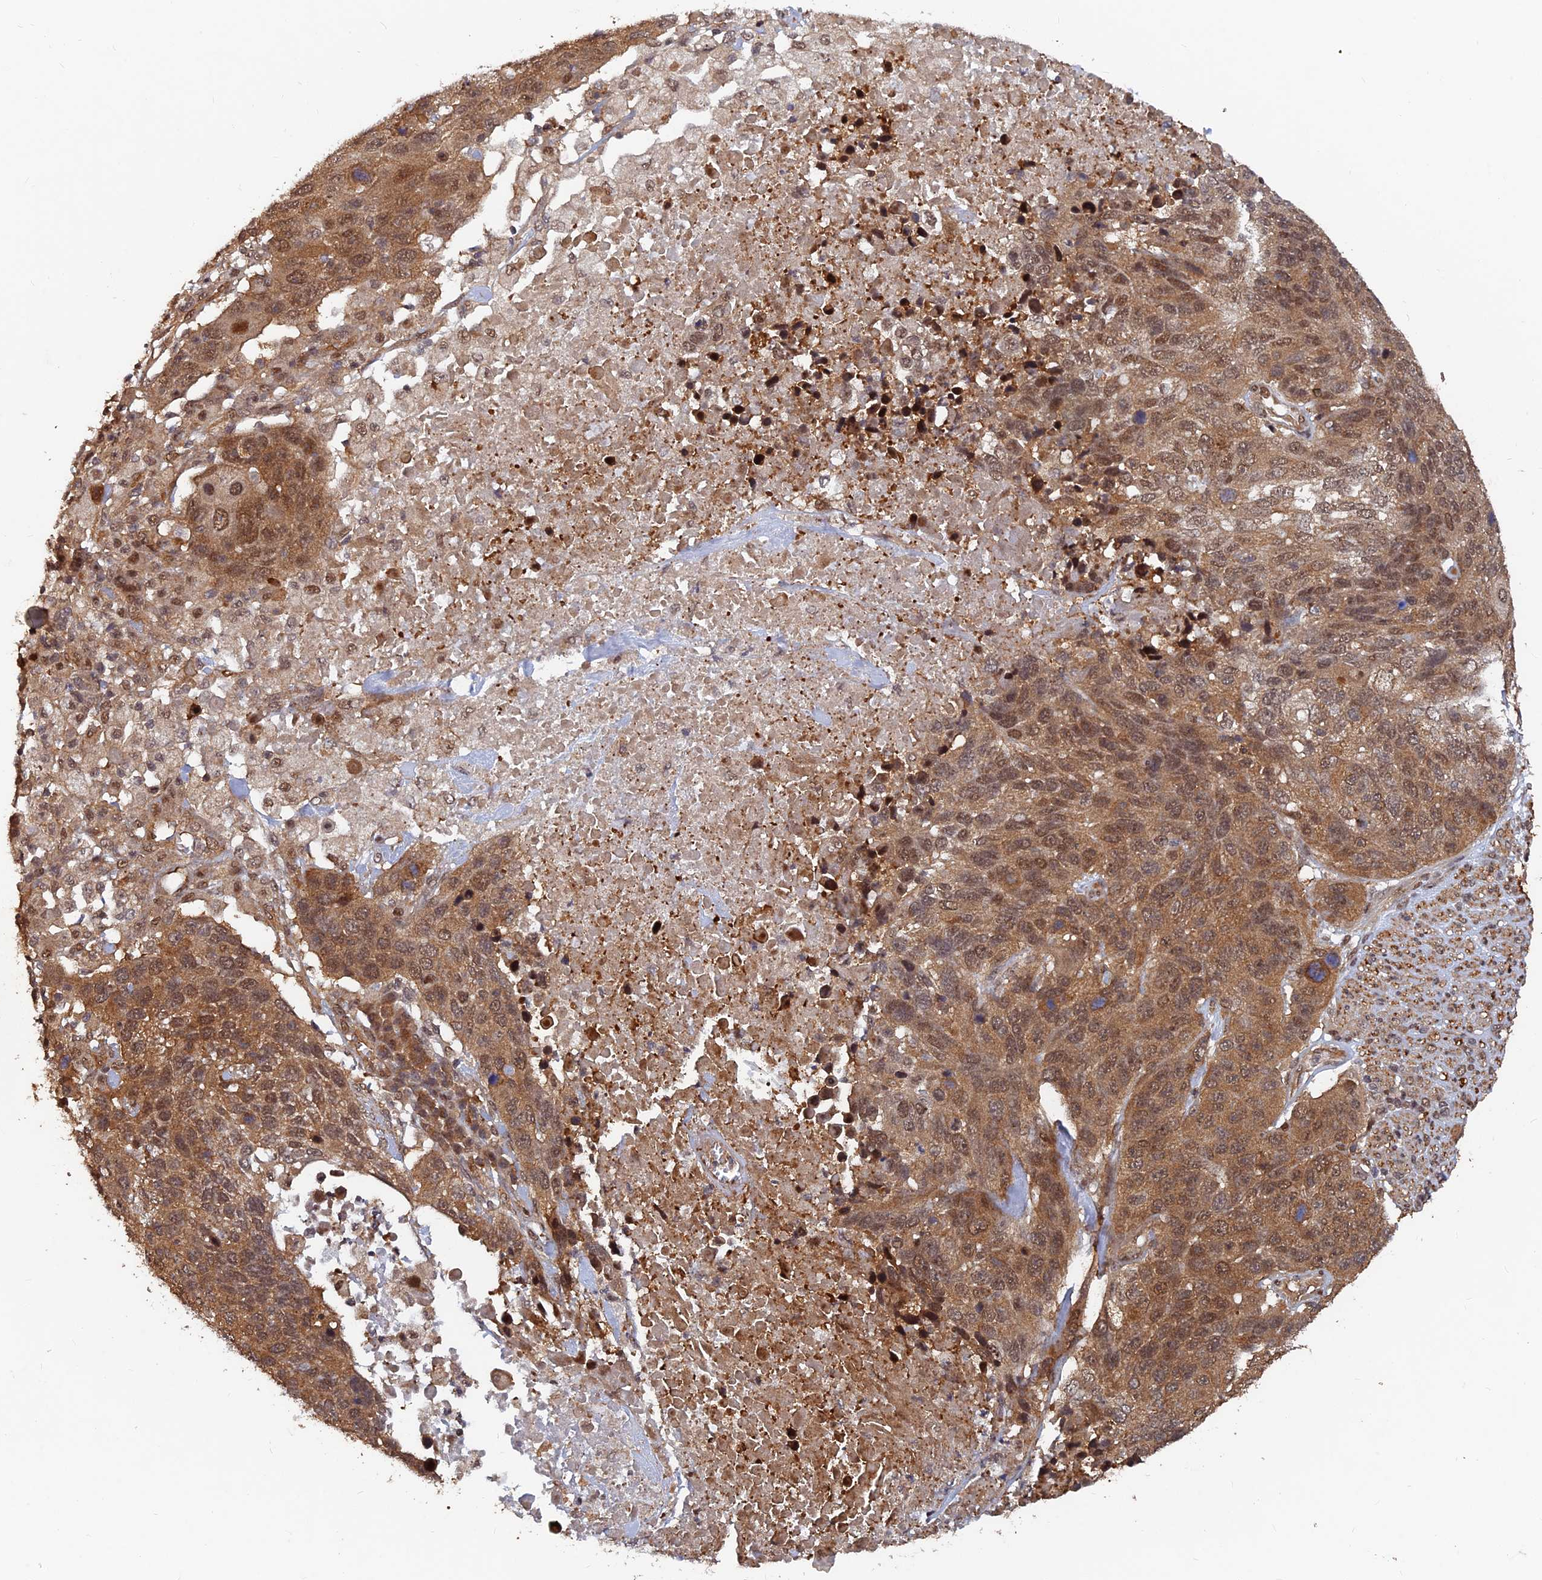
{"staining": {"intensity": "moderate", "quantity": ">75%", "location": "cytoplasmic/membranous,nuclear"}, "tissue": "lung cancer", "cell_type": "Tumor cells", "image_type": "cancer", "snomed": [{"axis": "morphology", "description": "Normal tissue, NOS"}, {"axis": "morphology", "description": "Squamous cell carcinoma, NOS"}, {"axis": "topography", "description": "Lymph node"}, {"axis": "topography", "description": "Lung"}], "caption": "A high-resolution photomicrograph shows immunohistochemistry (IHC) staining of lung squamous cell carcinoma, which reveals moderate cytoplasmic/membranous and nuclear expression in about >75% of tumor cells.", "gene": "FAM53C", "patient": {"sex": "male", "age": 66}}